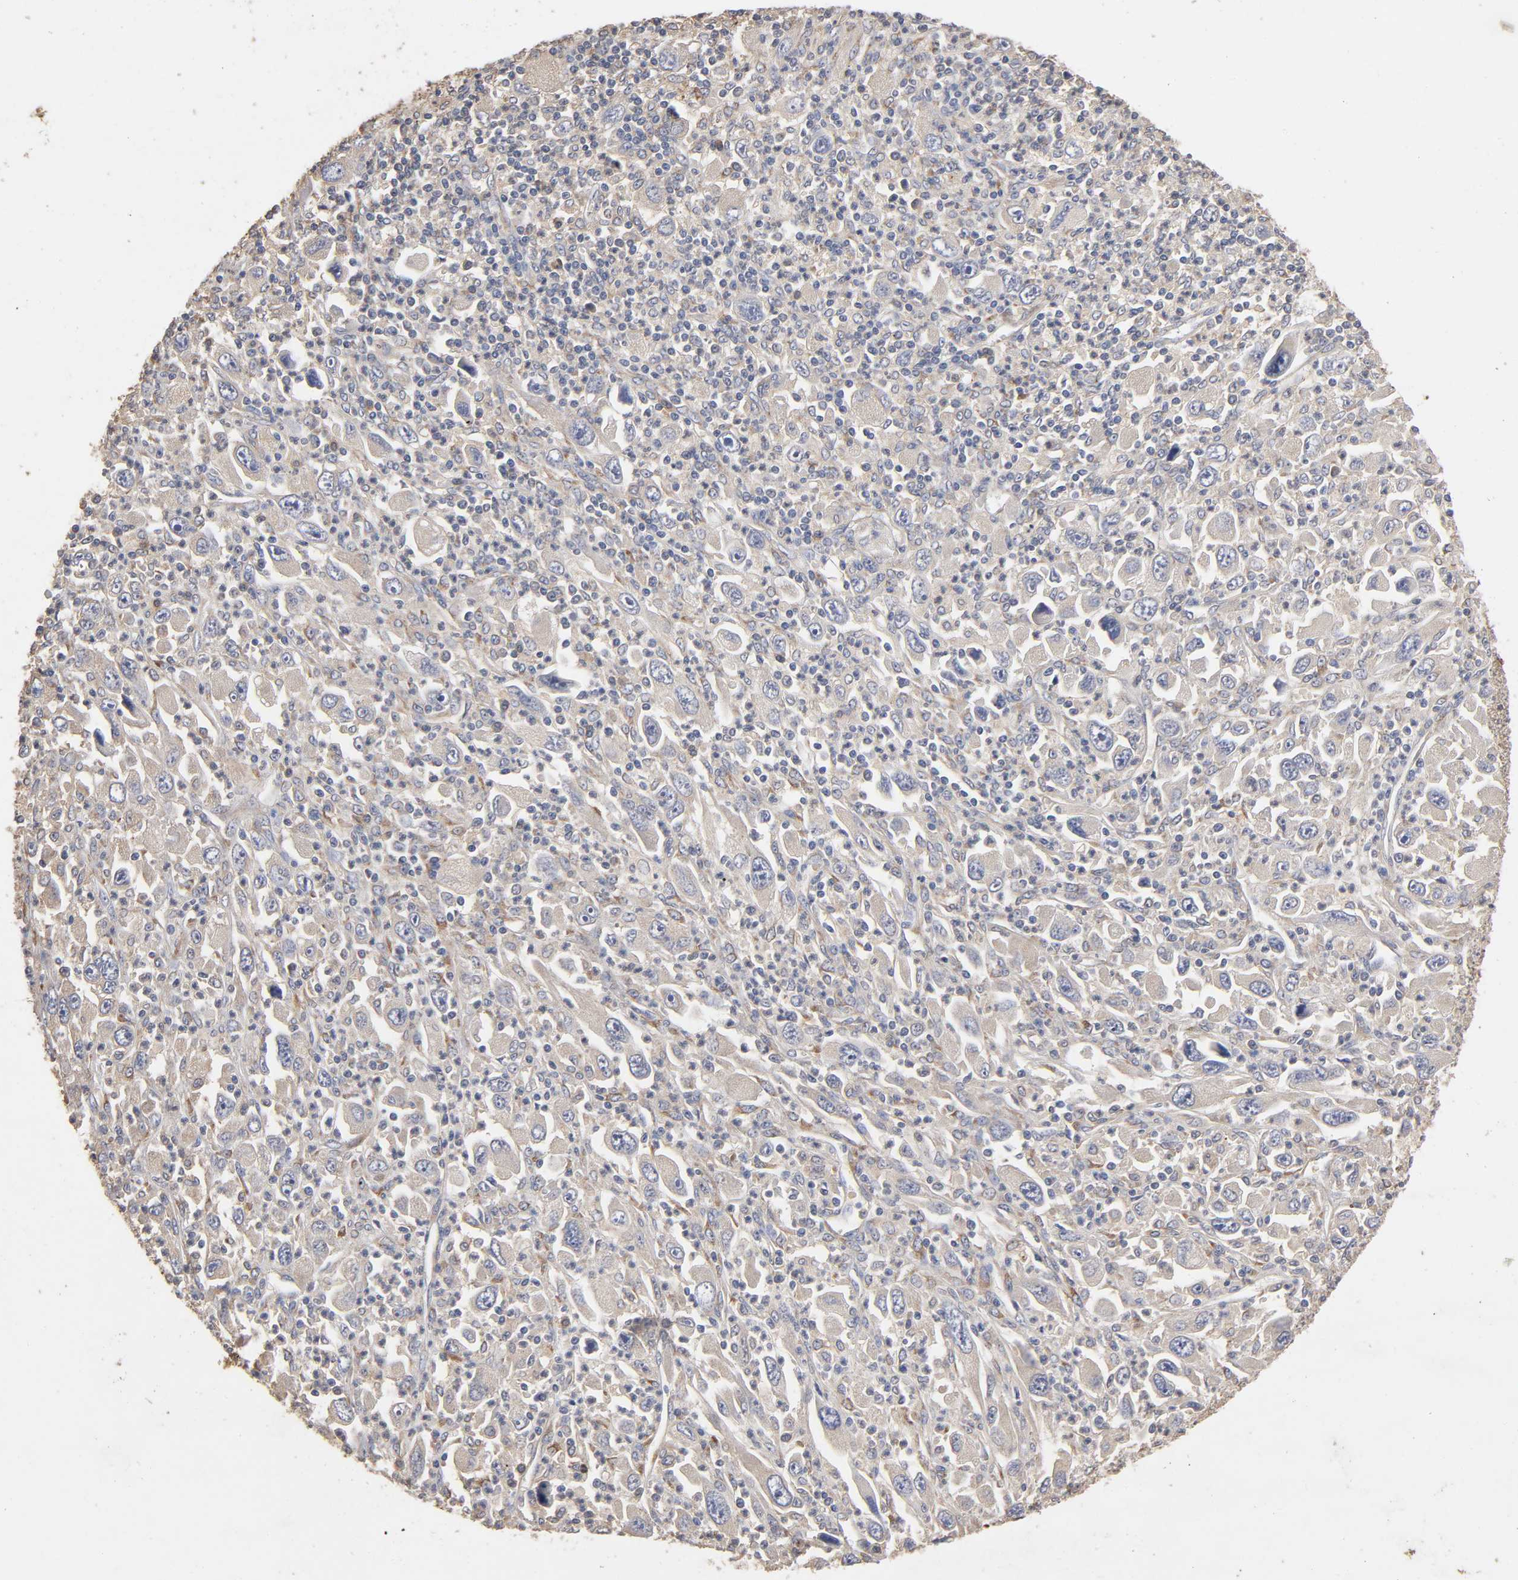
{"staining": {"intensity": "weak", "quantity": "25%-75%", "location": "cytoplasmic/membranous"}, "tissue": "melanoma", "cell_type": "Tumor cells", "image_type": "cancer", "snomed": [{"axis": "morphology", "description": "Malignant melanoma, Metastatic site"}, {"axis": "topography", "description": "Skin"}], "caption": "An immunohistochemistry micrograph of neoplastic tissue is shown. Protein staining in brown shows weak cytoplasmic/membranous positivity in melanoma within tumor cells. The staining was performed using DAB (3,3'-diaminobenzidine), with brown indicating positive protein expression. Nuclei are stained blue with hematoxylin.", "gene": "EIF4G2", "patient": {"sex": "female", "age": 56}}